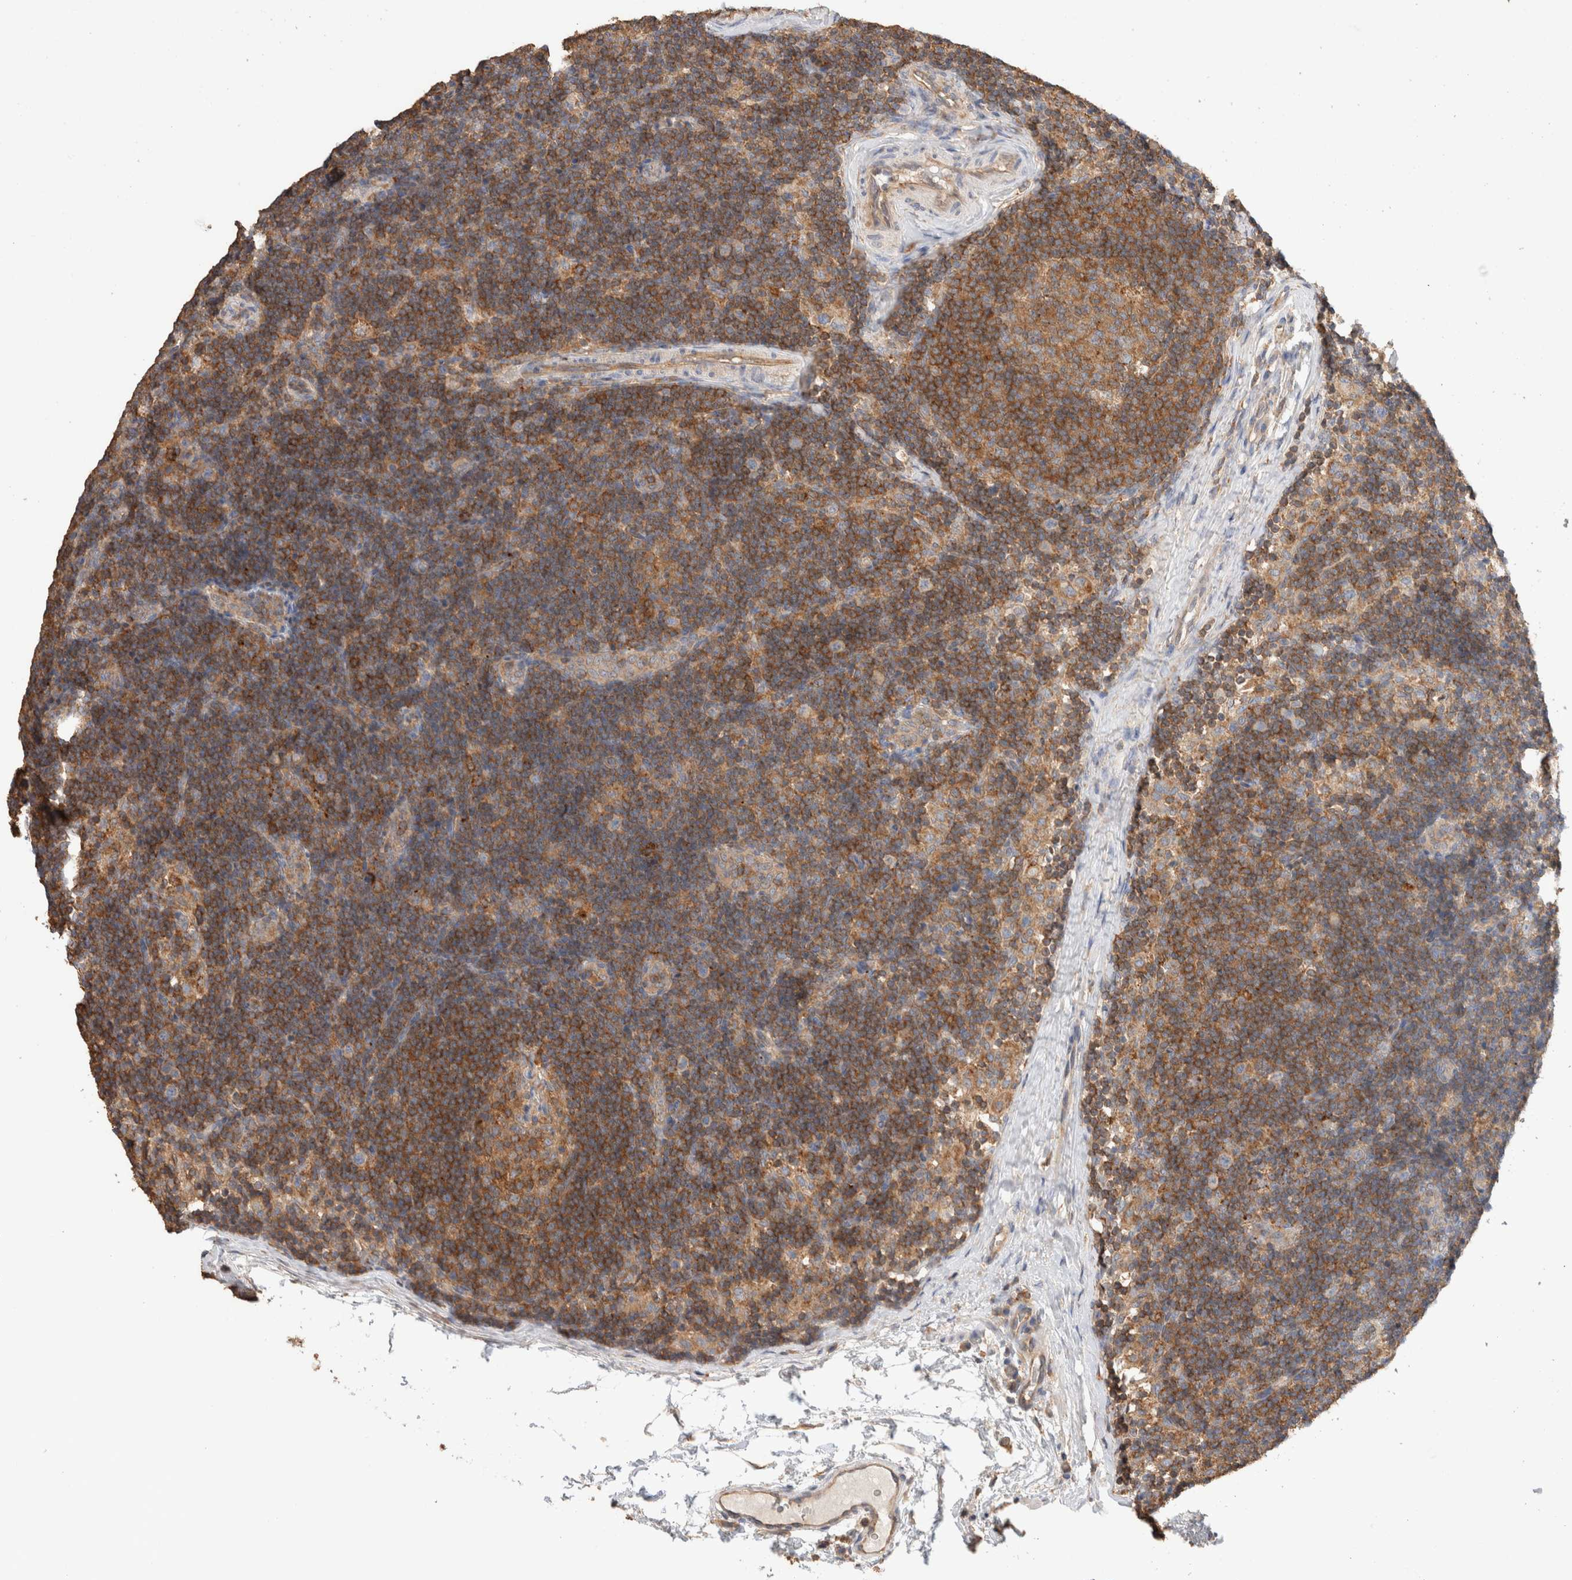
{"staining": {"intensity": "moderate", "quantity": ">75%", "location": "cytoplasmic/membranous"}, "tissue": "lymph node", "cell_type": "Germinal center cells", "image_type": "normal", "snomed": [{"axis": "morphology", "description": "Normal tissue, NOS"}, {"axis": "topography", "description": "Lymph node"}], "caption": "Protein analysis of benign lymph node shows moderate cytoplasmic/membranous staining in approximately >75% of germinal center cells. (brown staining indicates protein expression, while blue staining denotes nuclei).", "gene": "CFAP418", "patient": {"sex": "female", "age": 22}}